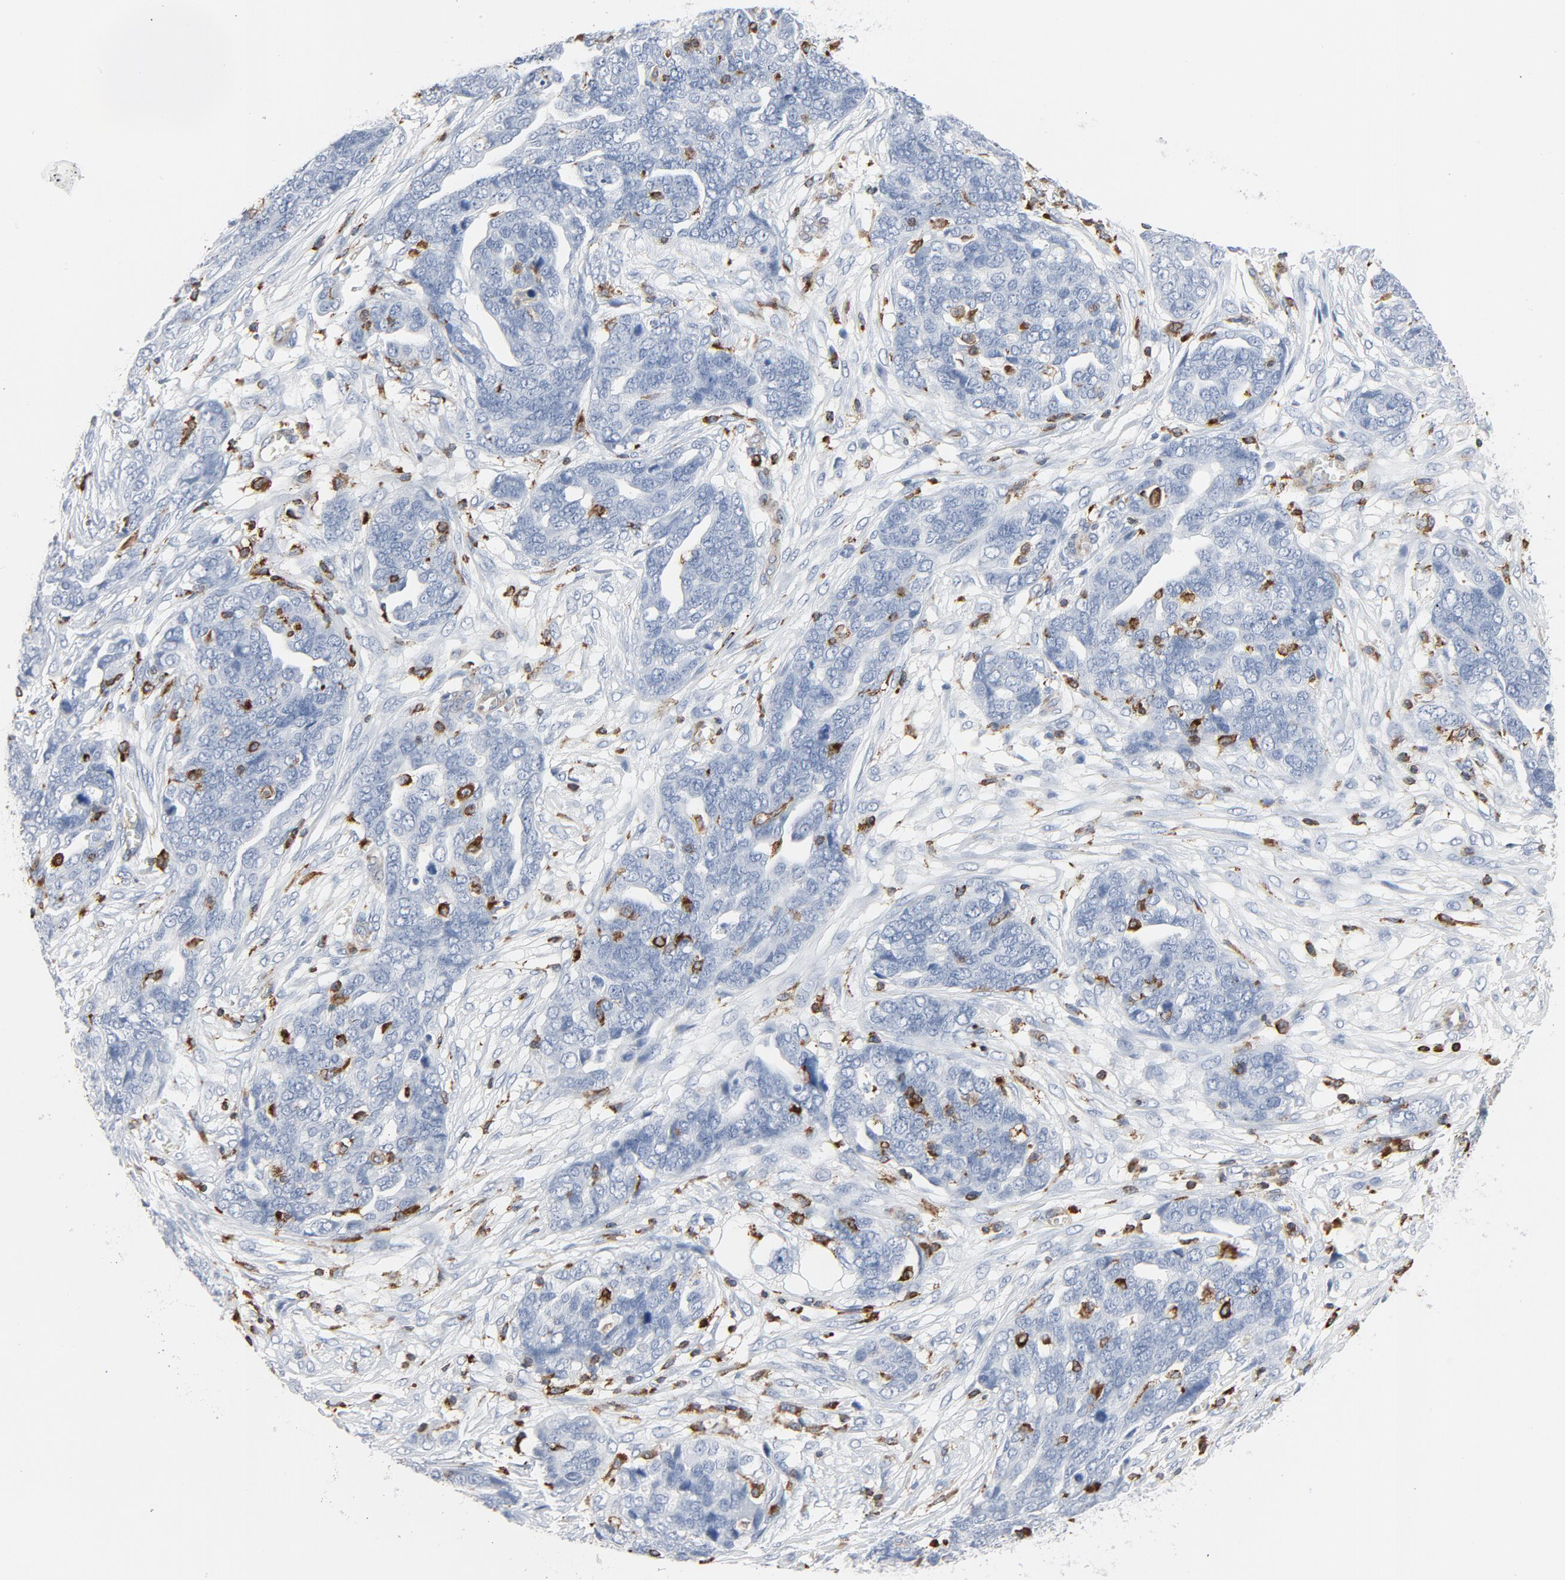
{"staining": {"intensity": "negative", "quantity": "none", "location": "none"}, "tissue": "ovarian cancer", "cell_type": "Tumor cells", "image_type": "cancer", "snomed": [{"axis": "morphology", "description": "Normal tissue, NOS"}, {"axis": "morphology", "description": "Cystadenocarcinoma, serous, NOS"}, {"axis": "topography", "description": "Fallopian tube"}, {"axis": "topography", "description": "Ovary"}], "caption": "Immunohistochemistry (IHC) image of neoplastic tissue: human serous cystadenocarcinoma (ovarian) stained with DAB reveals no significant protein staining in tumor cells. Nuclei are stained in blue.", "gene": "LCP2", "patient": {"sex": "female", "age": 56}}